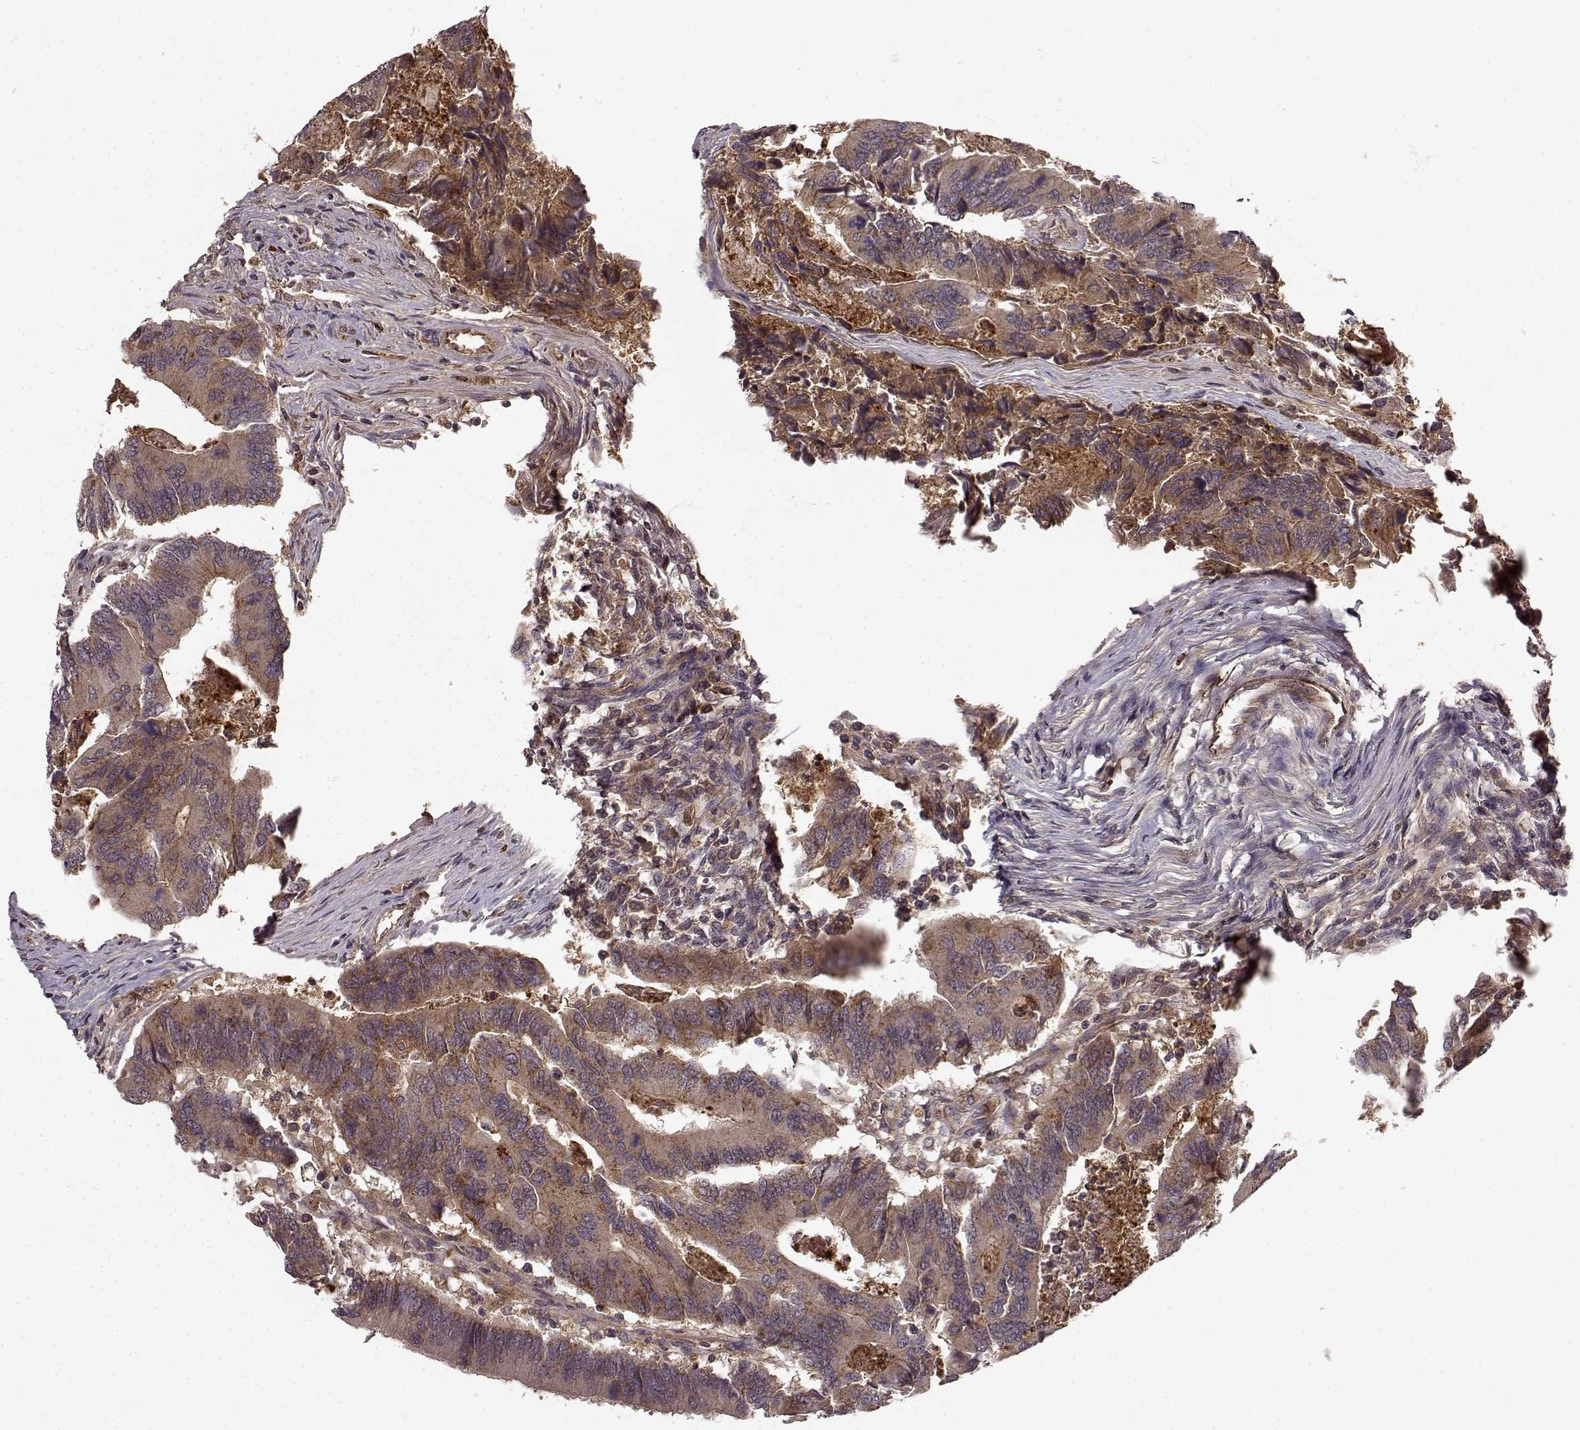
{"staining": {"intensity": "moderate", "quantity": "<25%", "location": "cytoplasmic/membranous"}, "tissue": "colorectal cancer", "cell_type": "Tumor cells", "image_type": "cancer", "snomed": [{"axis": "morphology", "description": "Adenocarcinoma, NOS"}, {"axis": "topography", "description": "Colon"}], "caption": "Moderate cytoplasmic/membranous expression for a protein is seen in about <25% of tumor cells of colorectal cancer (adenocarcinoma) using immunohistochemistry.", "gene": "IFRD2", "patient": {"sex": "female", "age": 67}}